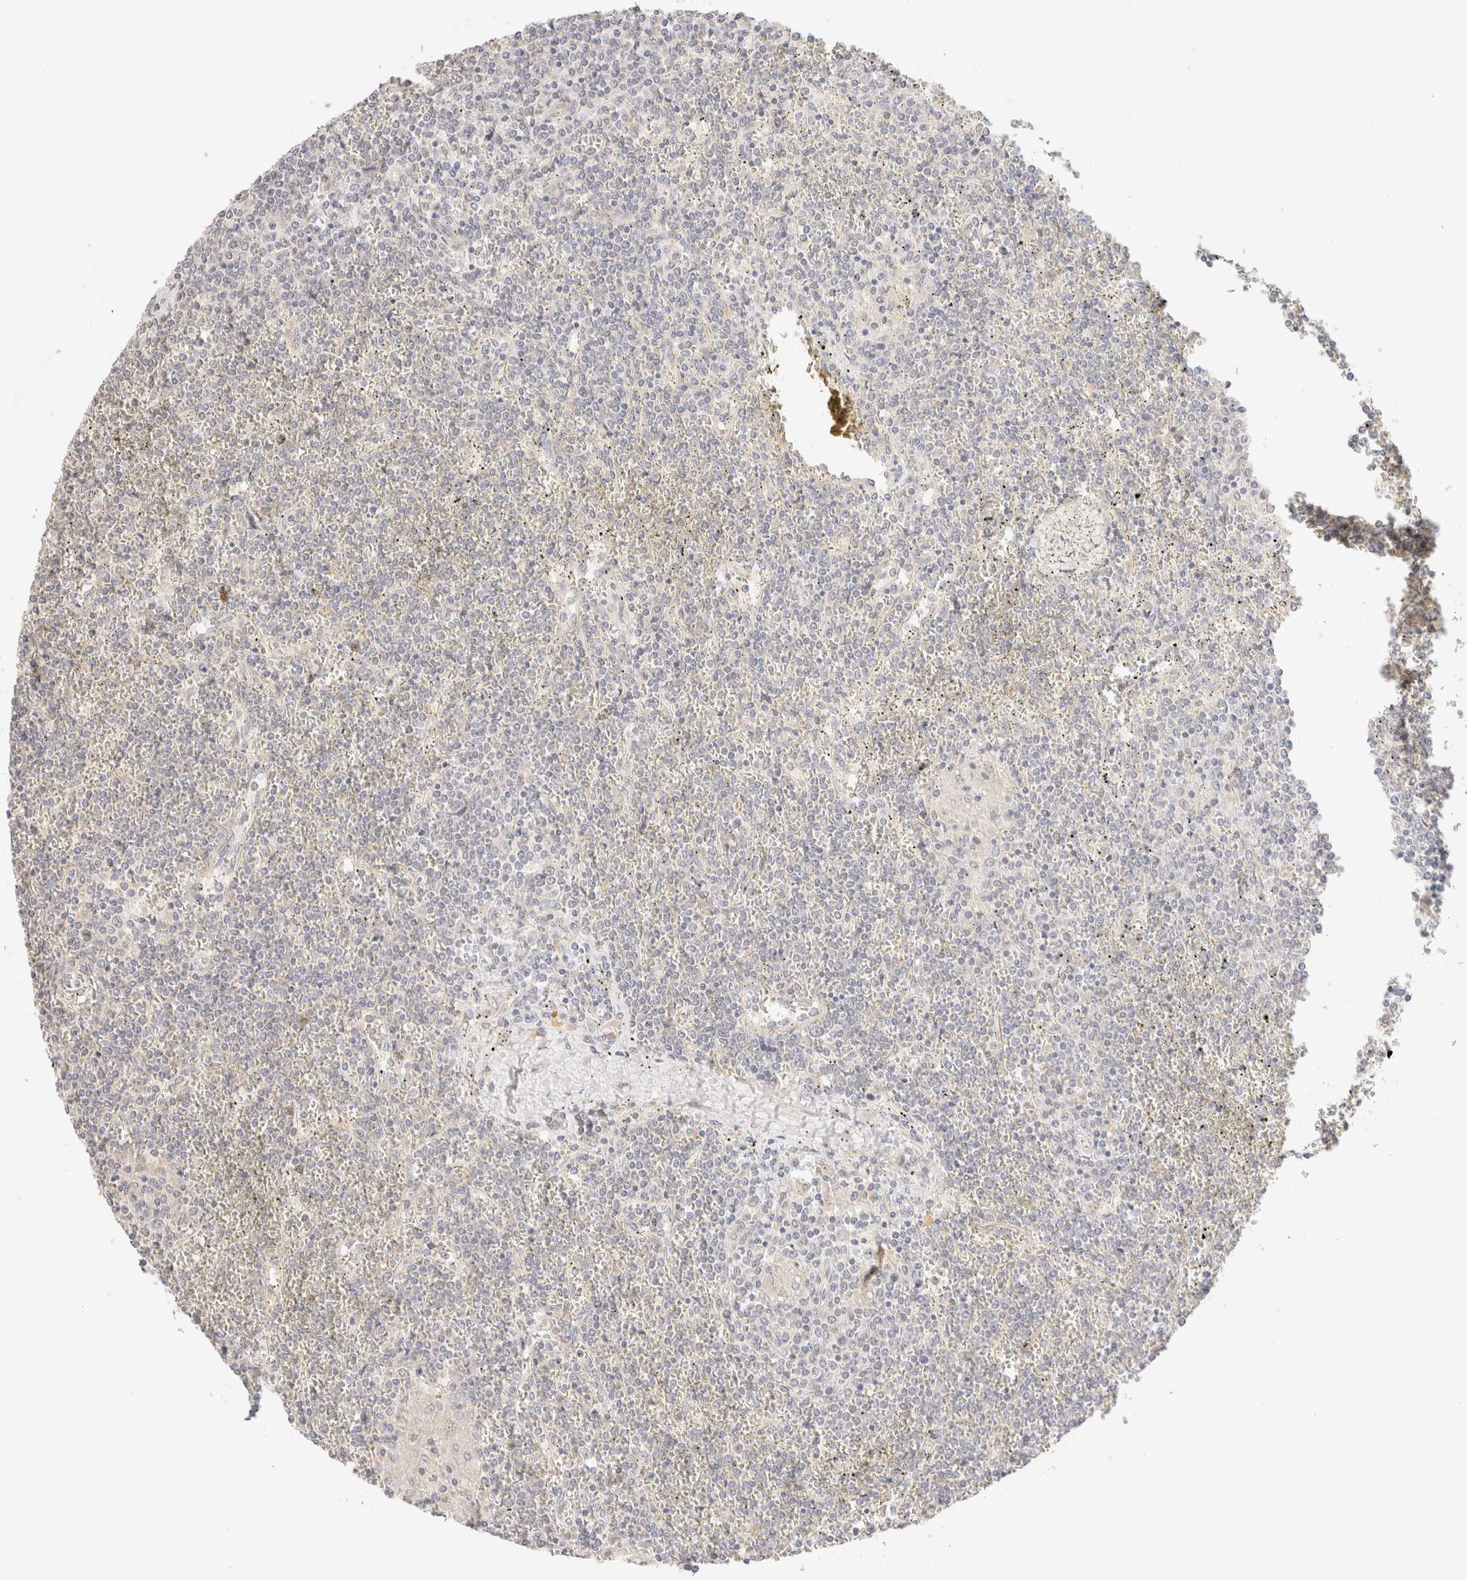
{"staining": {"intensity": "negative", "quantity": "none", "location": "none"}, "tissue": "lymphoma", "cell_type": "Tumor cells", "image_type": "cancer", "snomed": [{"axis": "morphology", "description": "Malignant lymphoma, non-Hodgkin's type, Low grade"}, {"axis": "topography", "description": "Spleen"}], "caption": "There is no significant staining in tumor cells of malignant lymphoma, non-Hodgkin's type (low-grade). (DAB (3,3'-diaminobenzidine) IHC, high magnification).", "gene": "SNTB1", "patient": {"sex": "female", "age": 19}}